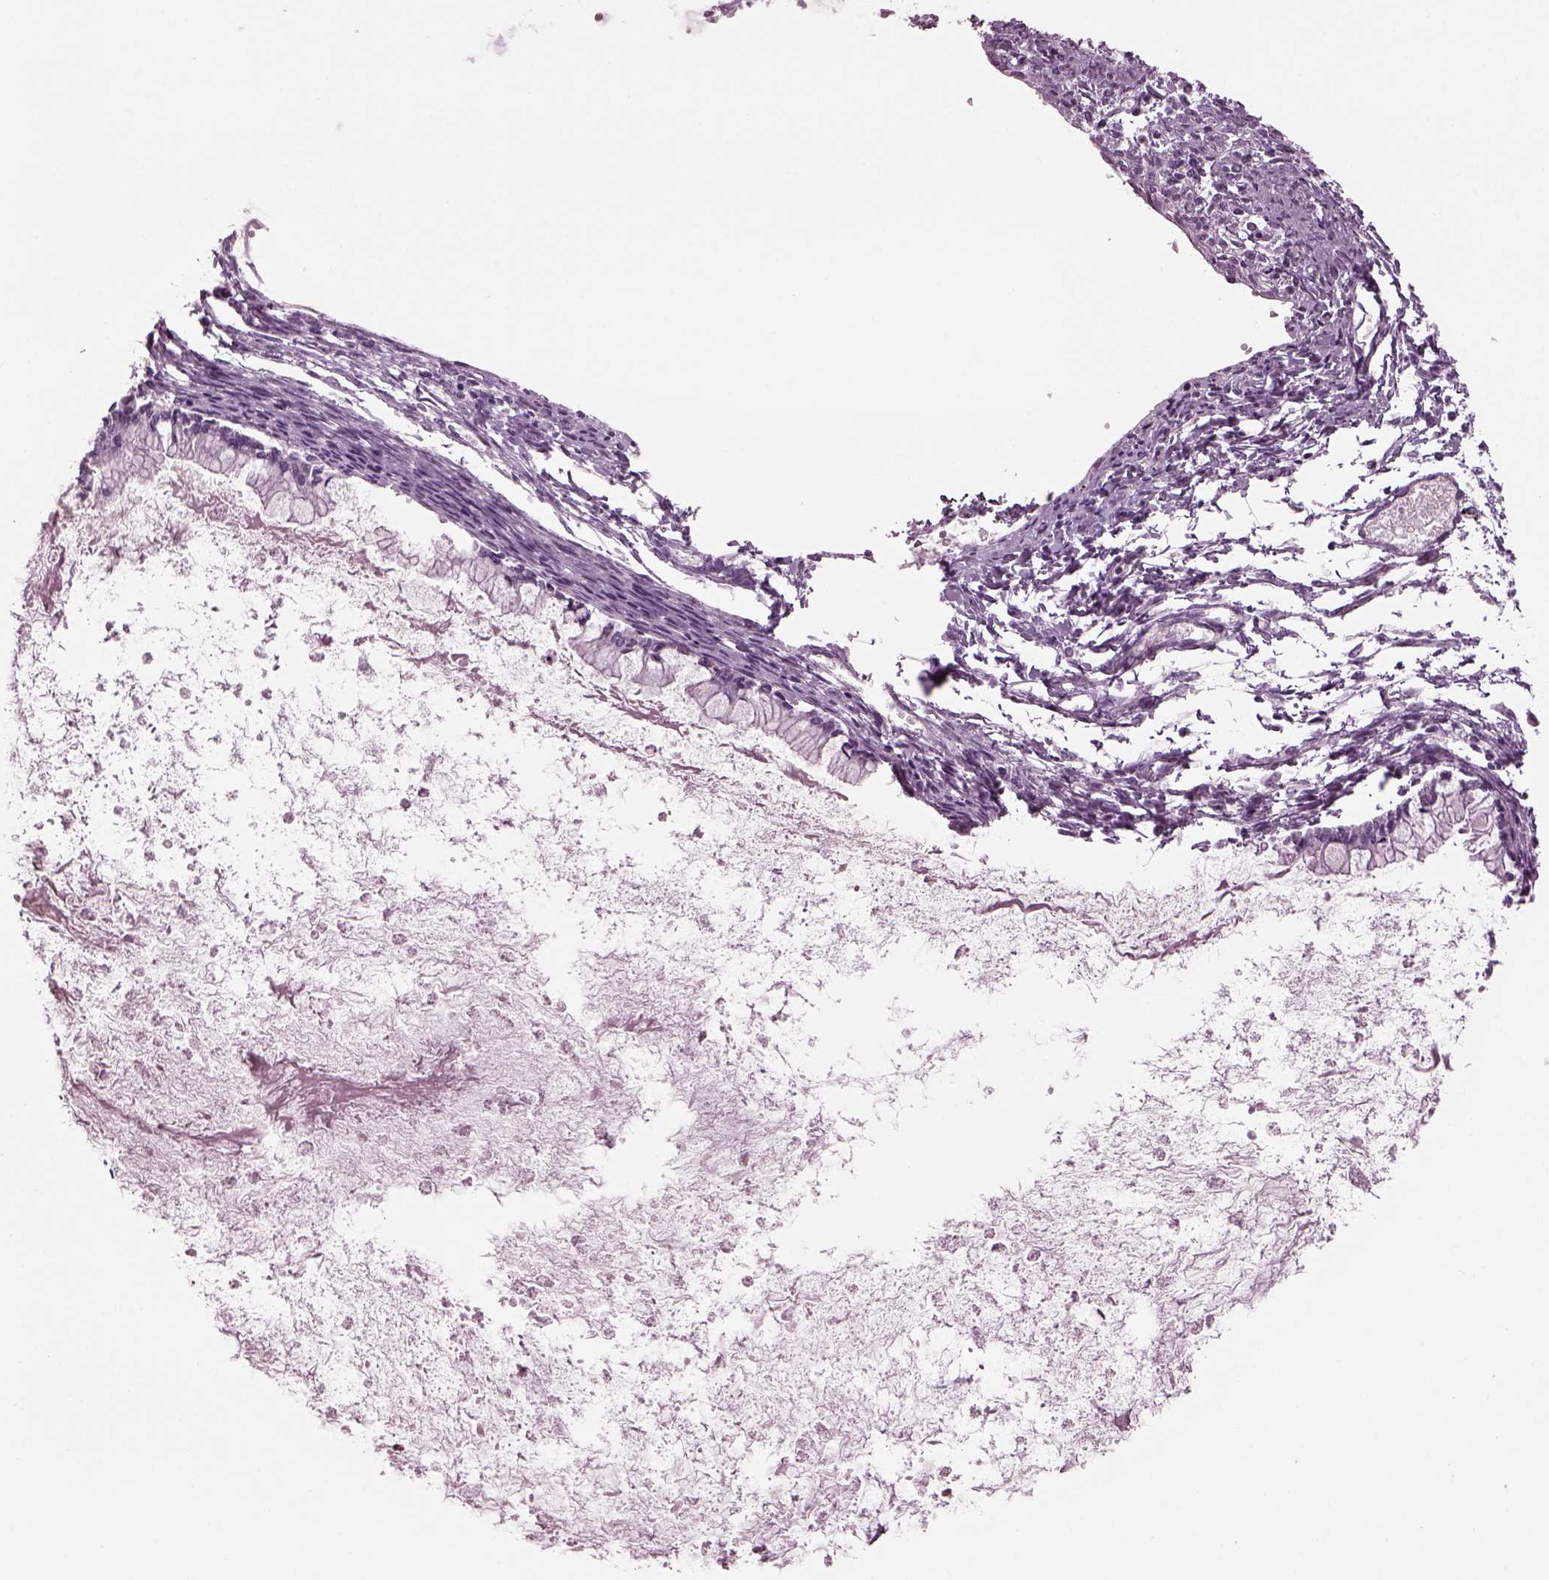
{"staining": {"intensity": "negative", "quantity": "none", "location": "none"}, "tissue": "ovarian cancer", "cell_type": "Tumor cells", "image_type": "cancer", "snomed": [{"axis": "morphology", "description": "Cystadenocarcinoma, mucinous, NOS"}, {"axis": "topography", "description": "Ovary"}], "caption": "IHC of human ovarian mucinous cystadenocarcinoma reveals no positivity in tumor cells. (Brightfield microscopy of DAB immunohistochemistry (IHC) at high magnification).", "gene": "TPPP2", "patient": {"sex": "female", "age": 67}}